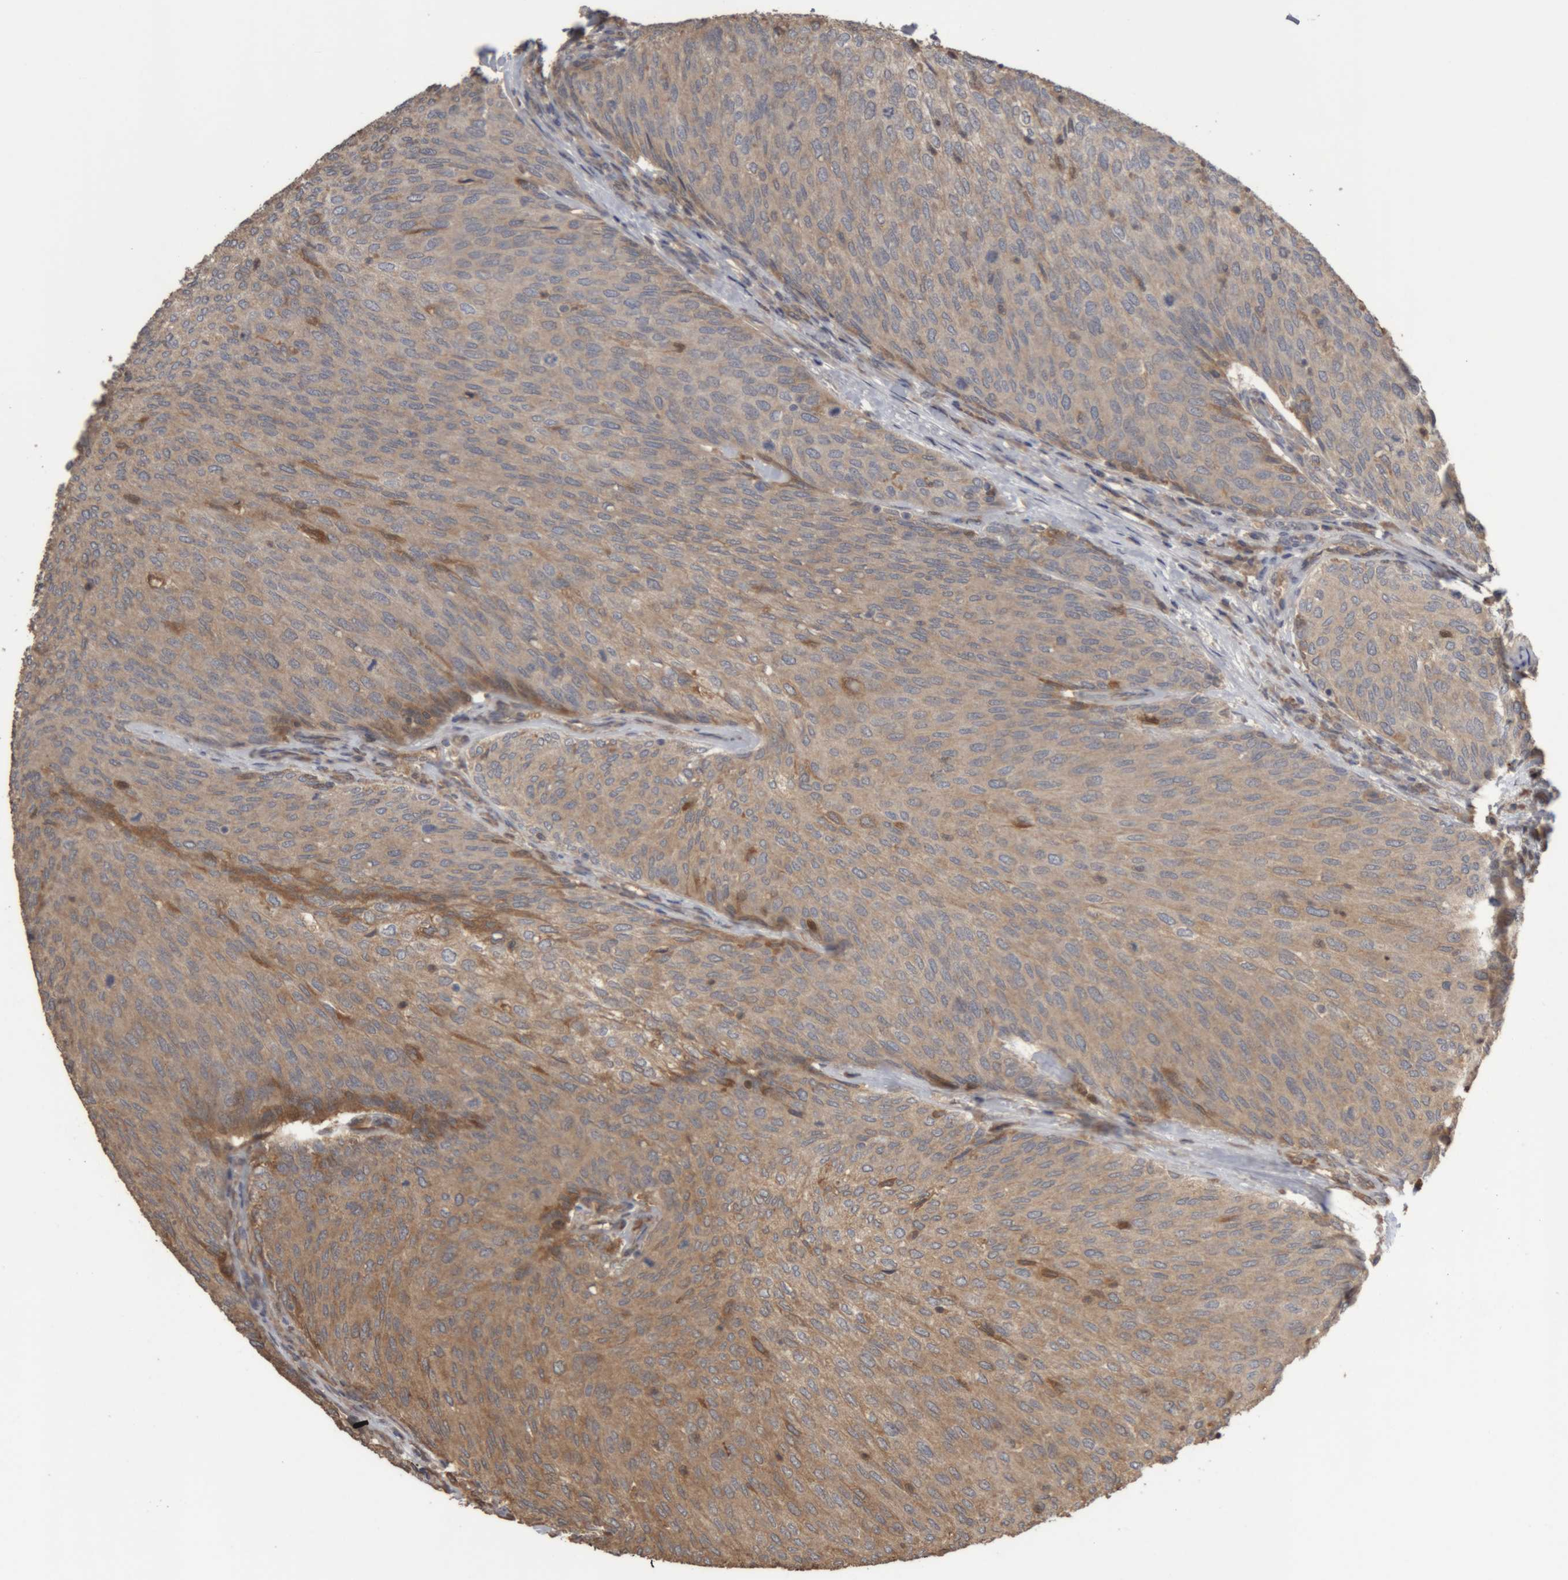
{"staining": {"intensity": "moderate", "quantity": "<25%", "location": "cytoplasmic/membranous"}, "tissue": "urothelial cancer", "cell_type": "Tumor cells", "image_type": "cancer", "snomed": [{"axis": "morphology", "description": "Urothelial carcinoma, Low grade"}, {"axis": "topography", "description": "Urinary bladder"}], "caption": "The immunohistochemical stain labels moderate cytoplasmic/membranous staining in tumor cells of low-grade urothelial carcinoma tissue.", "gene": "TMED7", "patient": {"sex": "female", "age": 79}}